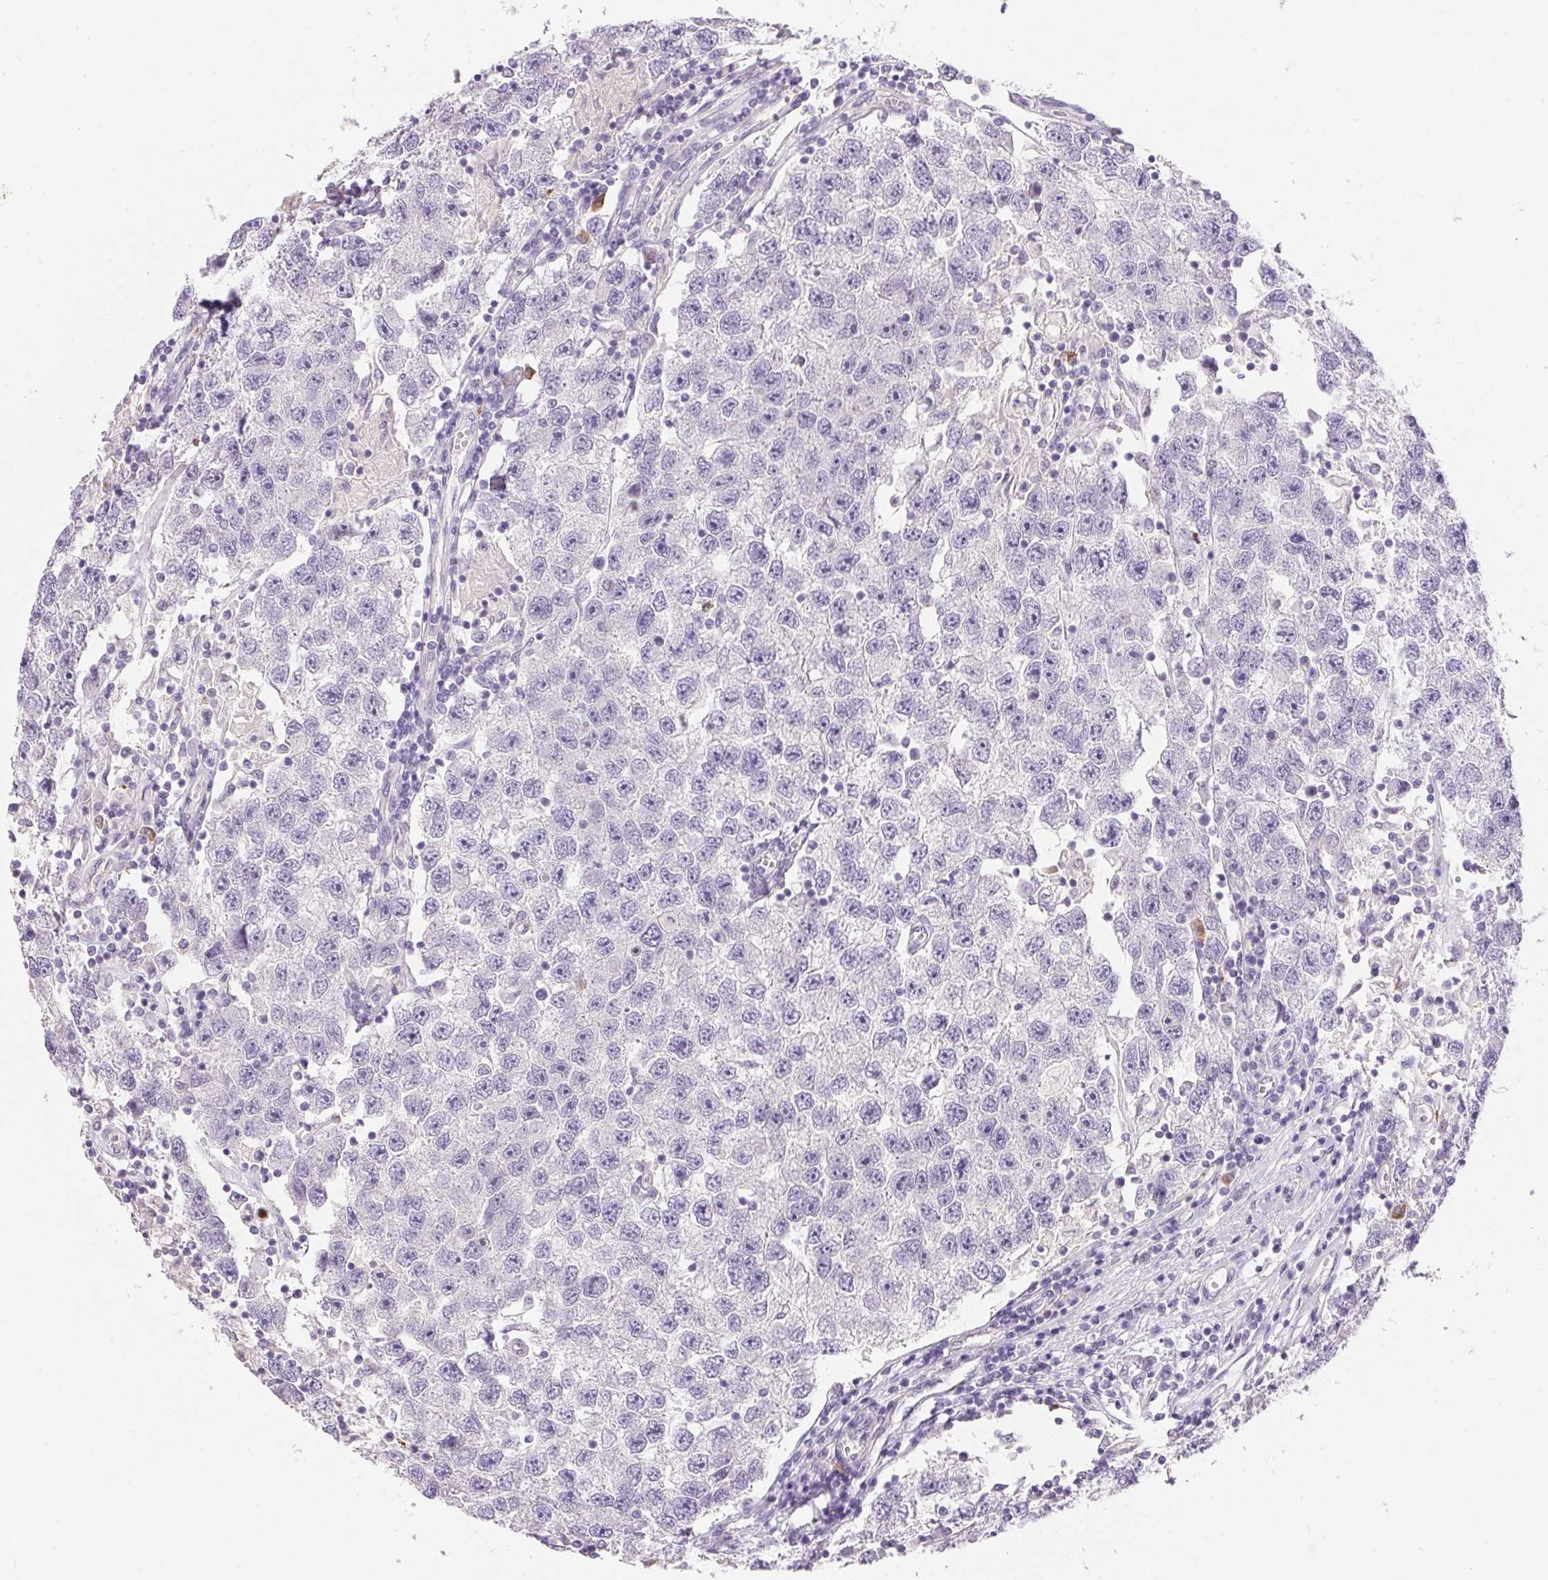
{"staining": {"intensity": "negative", "quantity": "none", "location": "none"}, "tissue": "testis cancer", "cell_type": "Tumor cells", "image_type": "cancer", "snomed": [{"axis": "morphology", "description": "Seminoma, NOS"}, {"axis": "topography", "description": "Testis"}], "caption": "This is an immunohistochemistry (IHC) photomicrograph of human seminoma (testis). There is no expression in tumor cells.", "gene": "PNLIPRP3", "patient": {"sex": "male", "age": 26}}